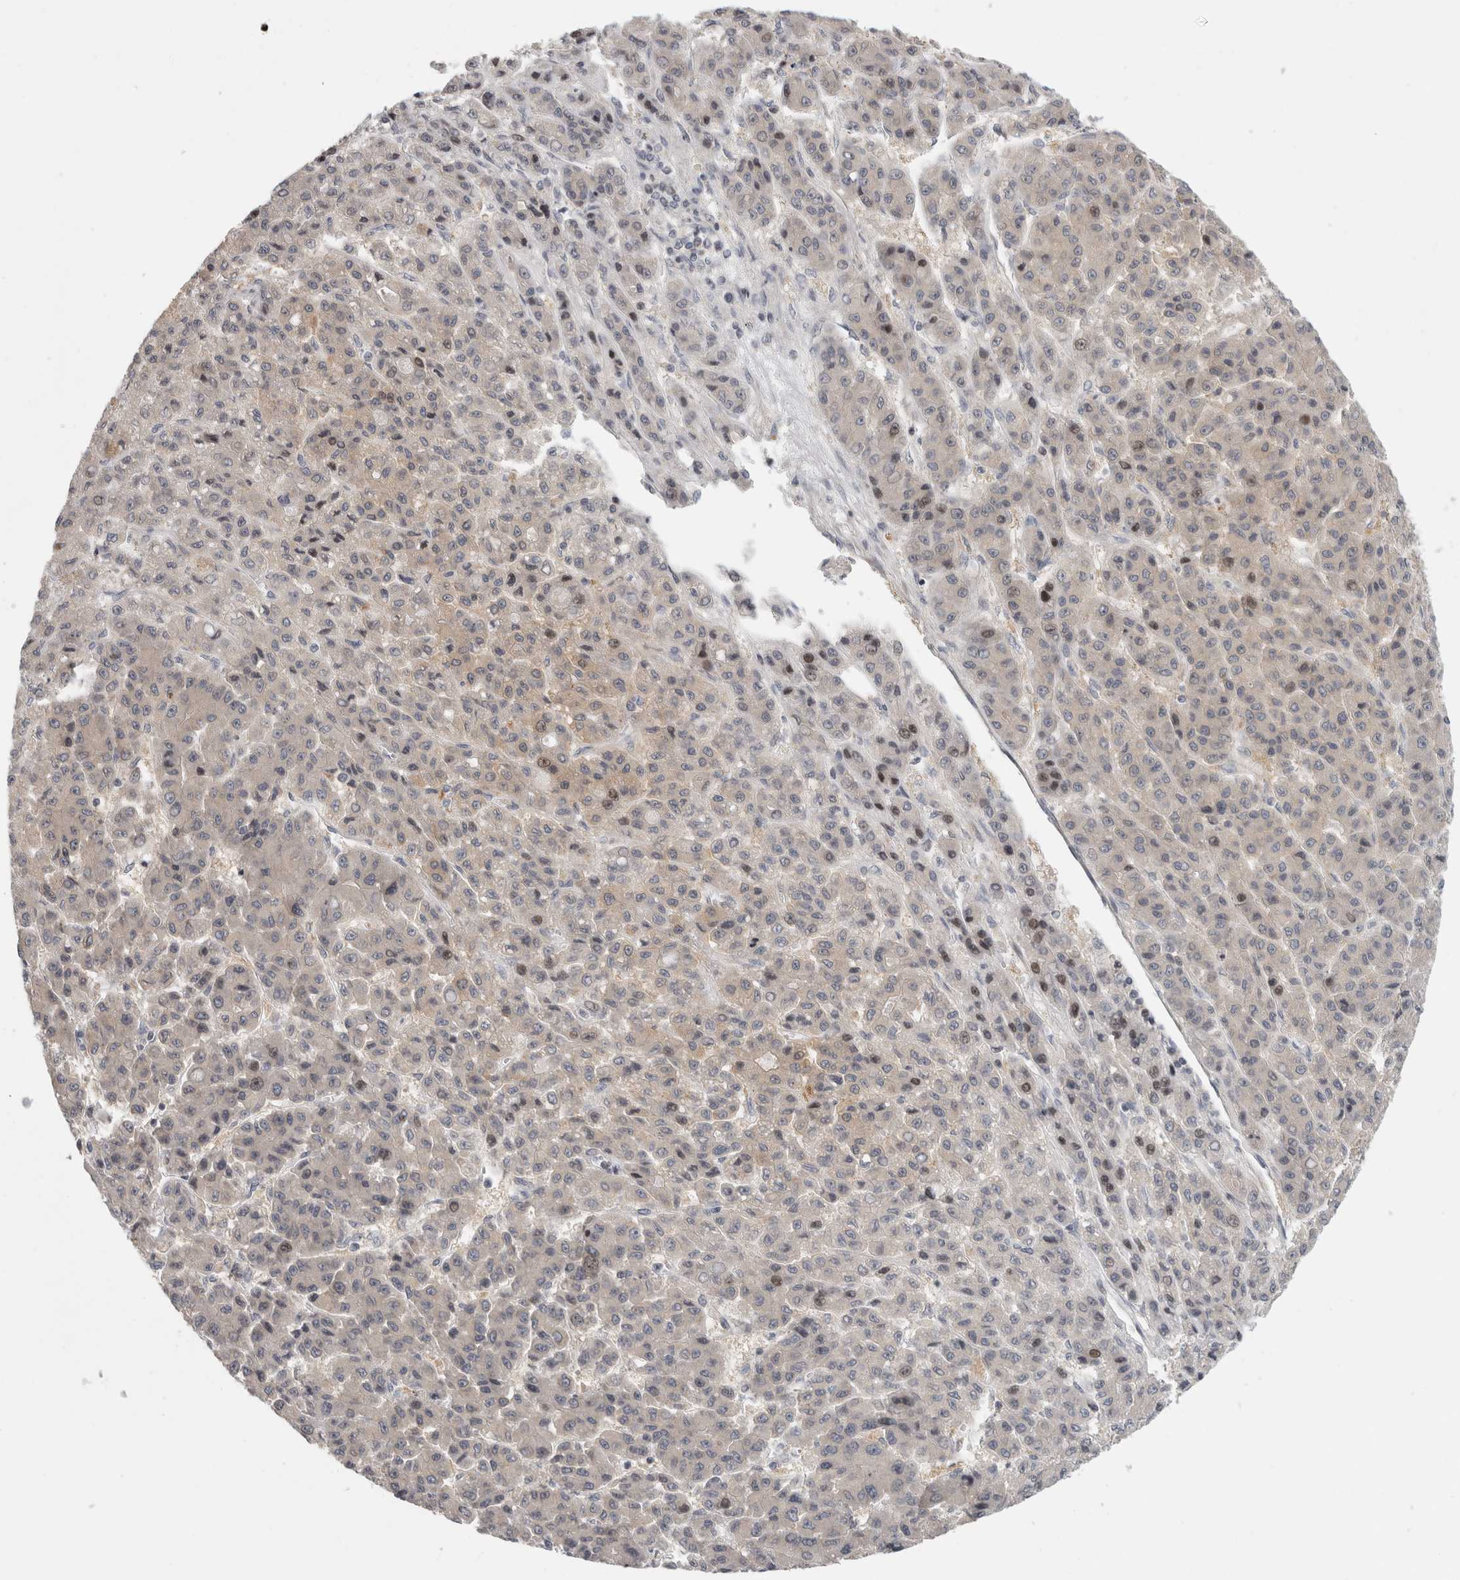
{"staining": {"intensity": "weak", "quantity": "<25%", "location": "nuclear"}, "tissue": "liver cancer", "cell_type": "Tumor cells", "image_type": "cancer", "snomed": [{"axis": "morphology", "description": "Carcinoma, Hepatocellular, NOS"}, {"axis": "topography", "description": "Liver"}], "caption": "Tumor cells show no significant protein expression in liver cancer. (DAB immunohistochemistry (IHC) with hematoxylin counter stain).", "gene": "UTP25", "patient": {"sex": "male", "age": 70}}